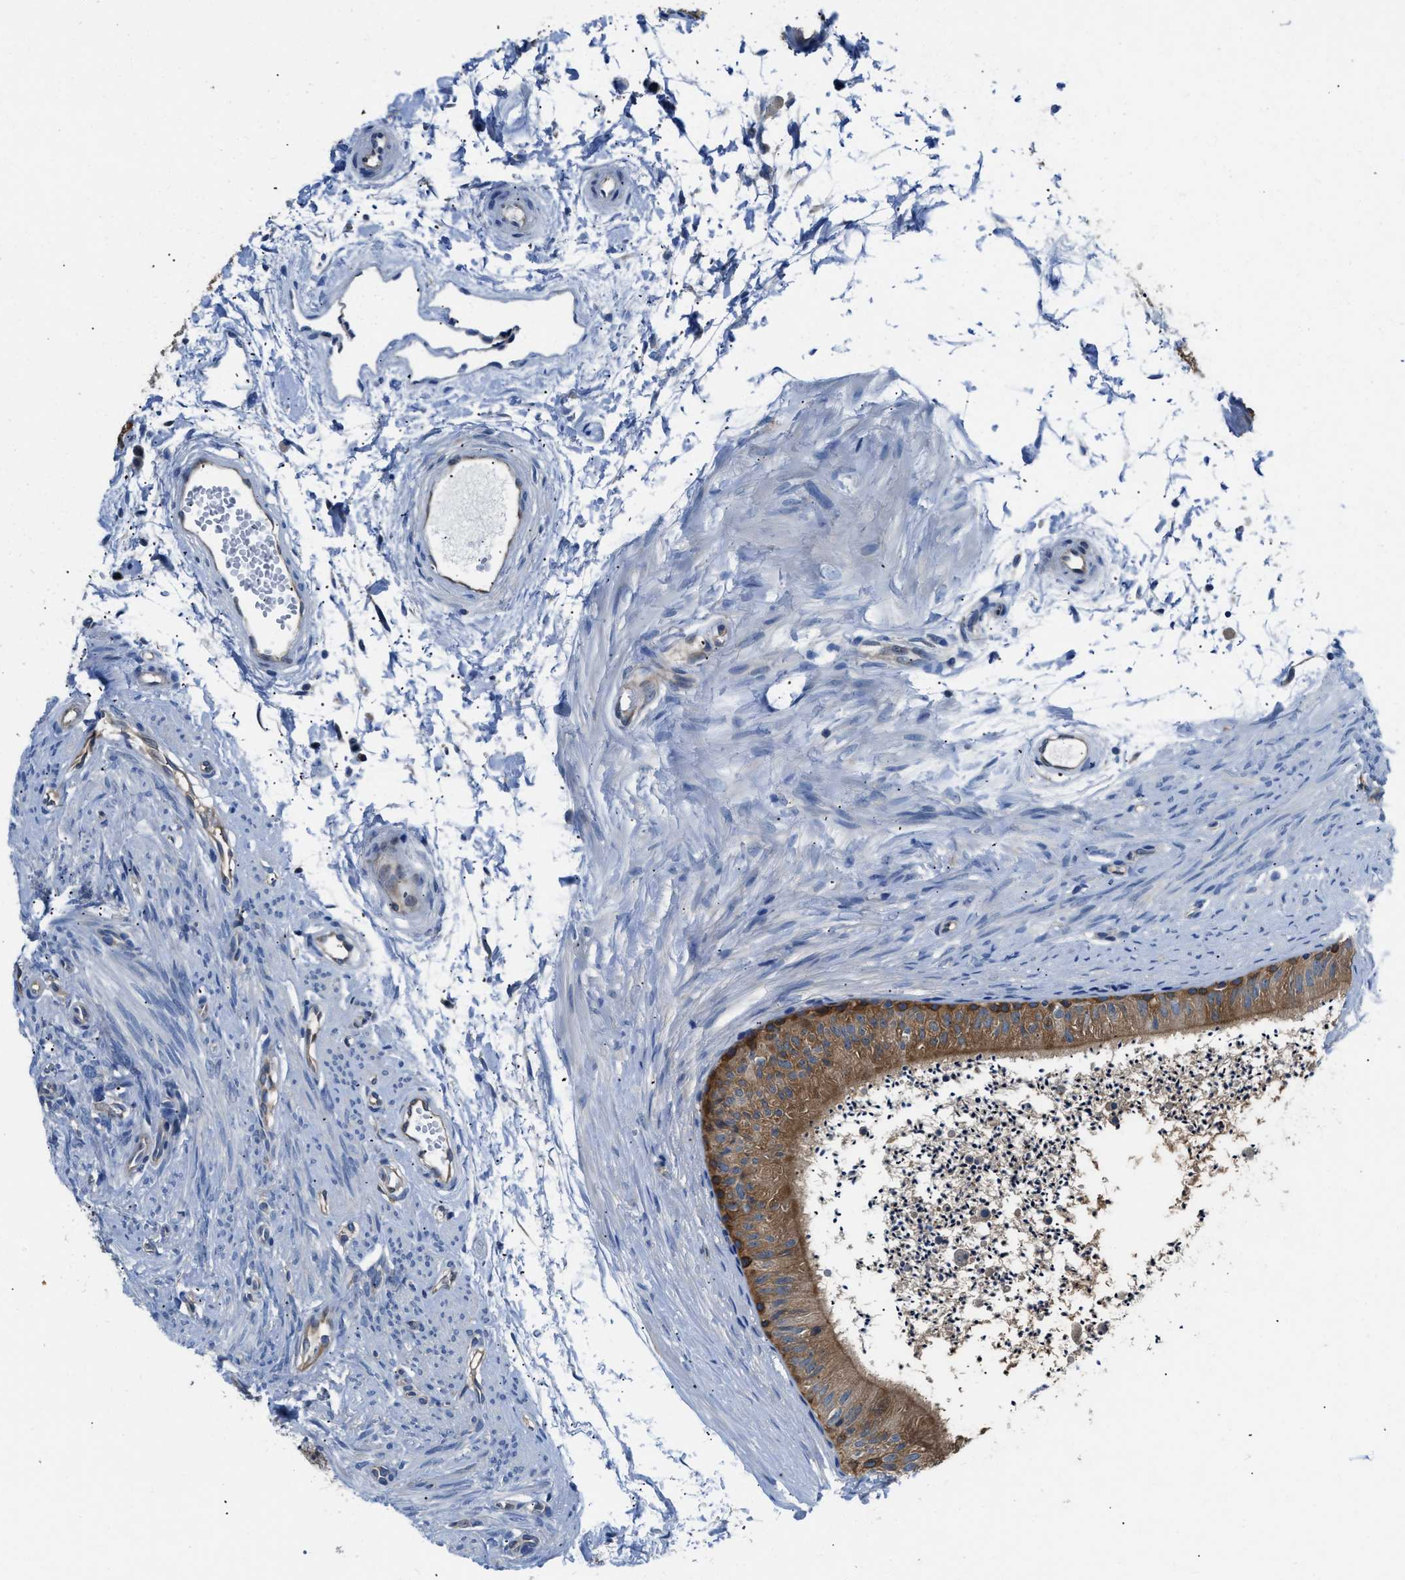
{"staining": {"intensity": "moderate", "quantity": "25%-75%", "location": "cytoplasmic/membranous"}, "tissue": "epididymis", "cell_type": "Glandular cells", "image_type": "normal", "snomed": [{"axis": "morphology", "description": "Normal tissue, NOS"}, {"axis": "topography", "description": "Epididymis"}], "caption": "High-magnification brightfield microscopy of normal epididymis stained with DAB (brown) and counterstained with hematoxylin (blue). glandular cells exhibit moderate cytoplasmic/membranous staining is present in approximately25%-75% of cells.", "gene": "PKM", "patient": {"sex": "male", "age": 56}}